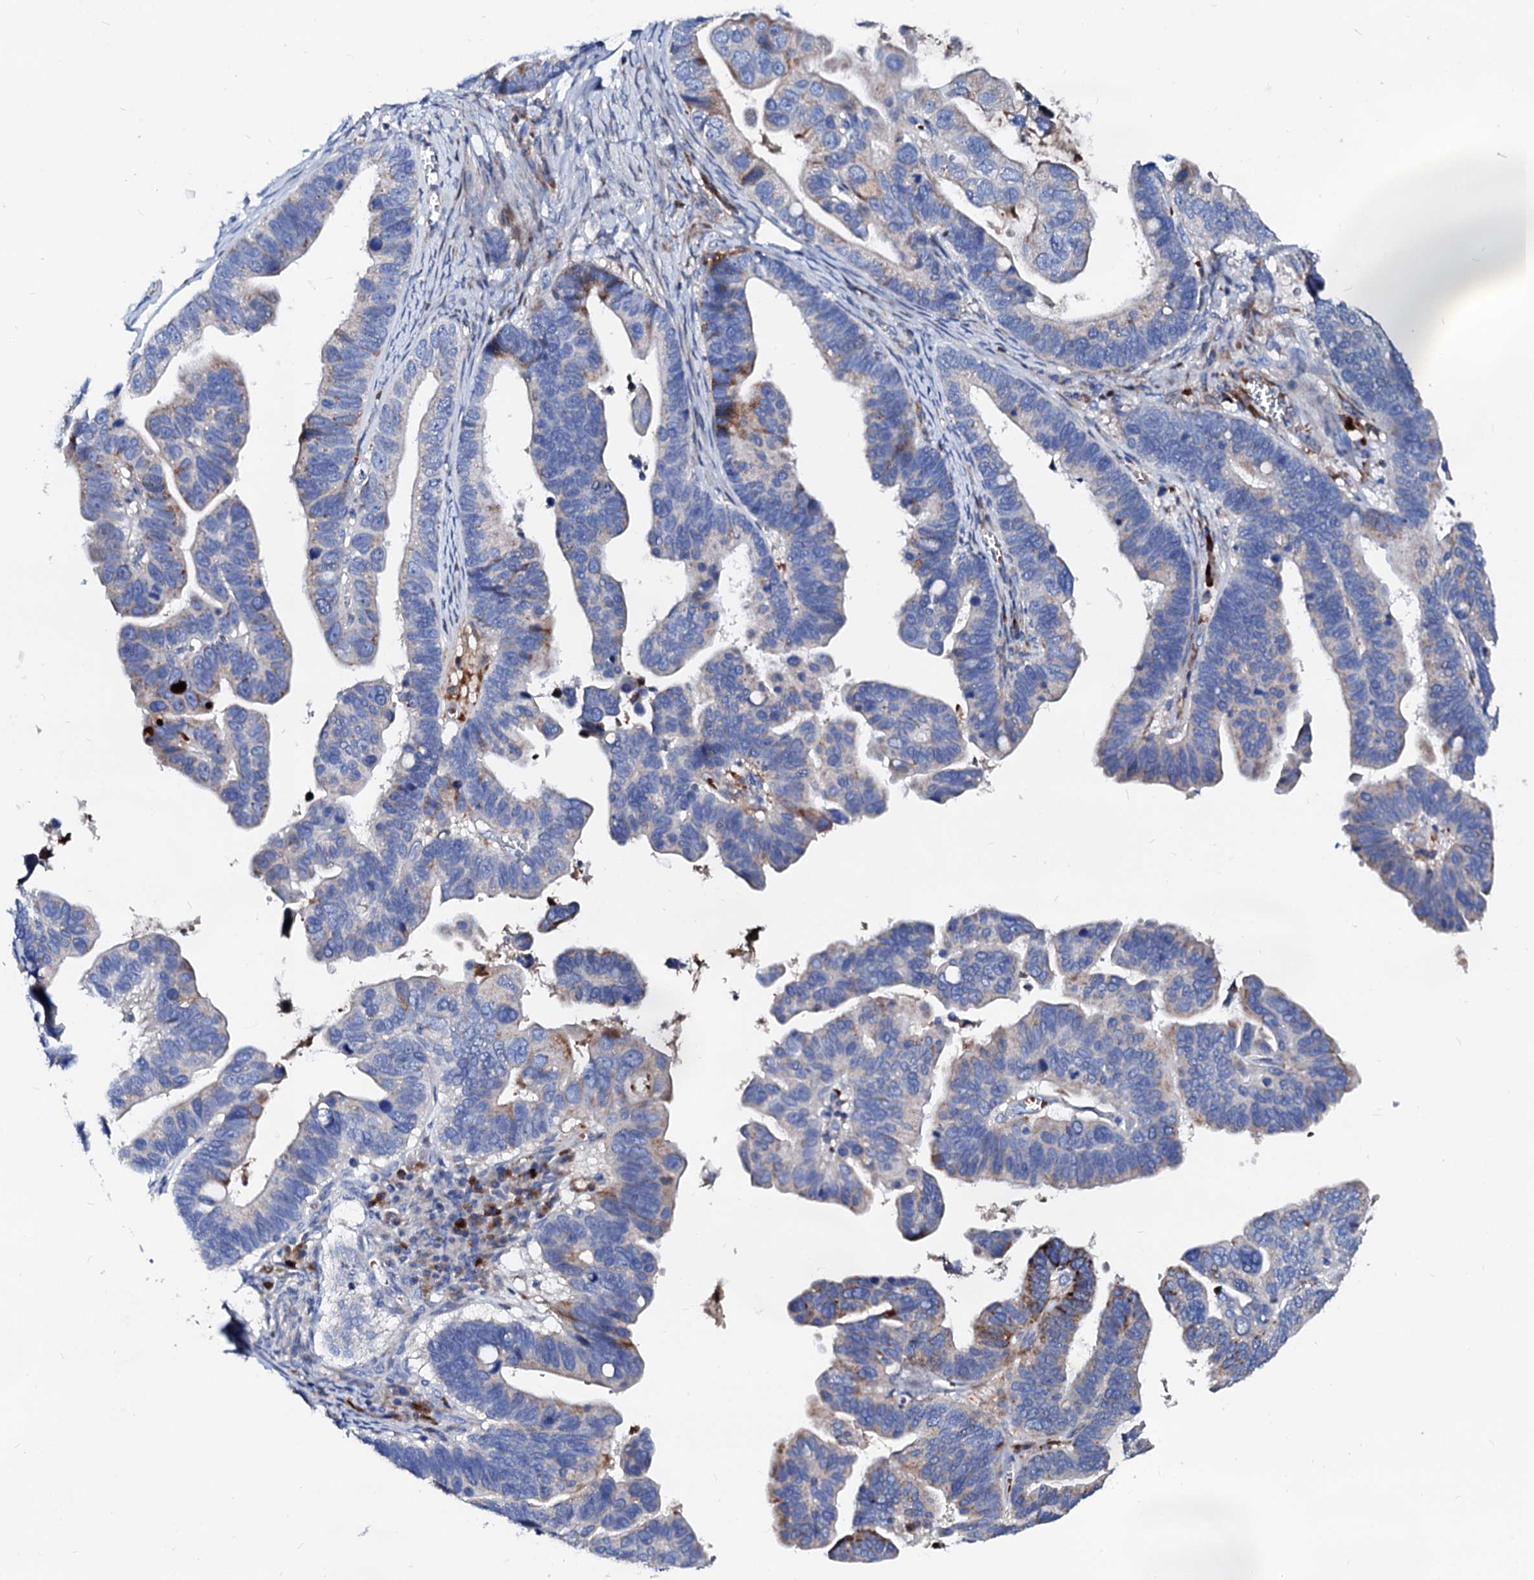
{"staining": {"intensity": "moderate", "quantity": "<25%", "location": "cytoplasmic/membranous"}, "tissue": "ovarian cancer", "cell_type": "Tumor cells", "image_type": "cancer", "snomed": [{"axis": "morphology", "description": "Cystadenocarcinoma, serous, NOS"}, {"axis": "topography", "description": "Ovary"}], "caption": "The micrograph shows a brown stain indicating the presence of a protein in the cytoplasmic/membranous of tumor cells in ovarian cancer.", "gene": "SLC10A7", "patient": {"sex": "female", "age": 56}}